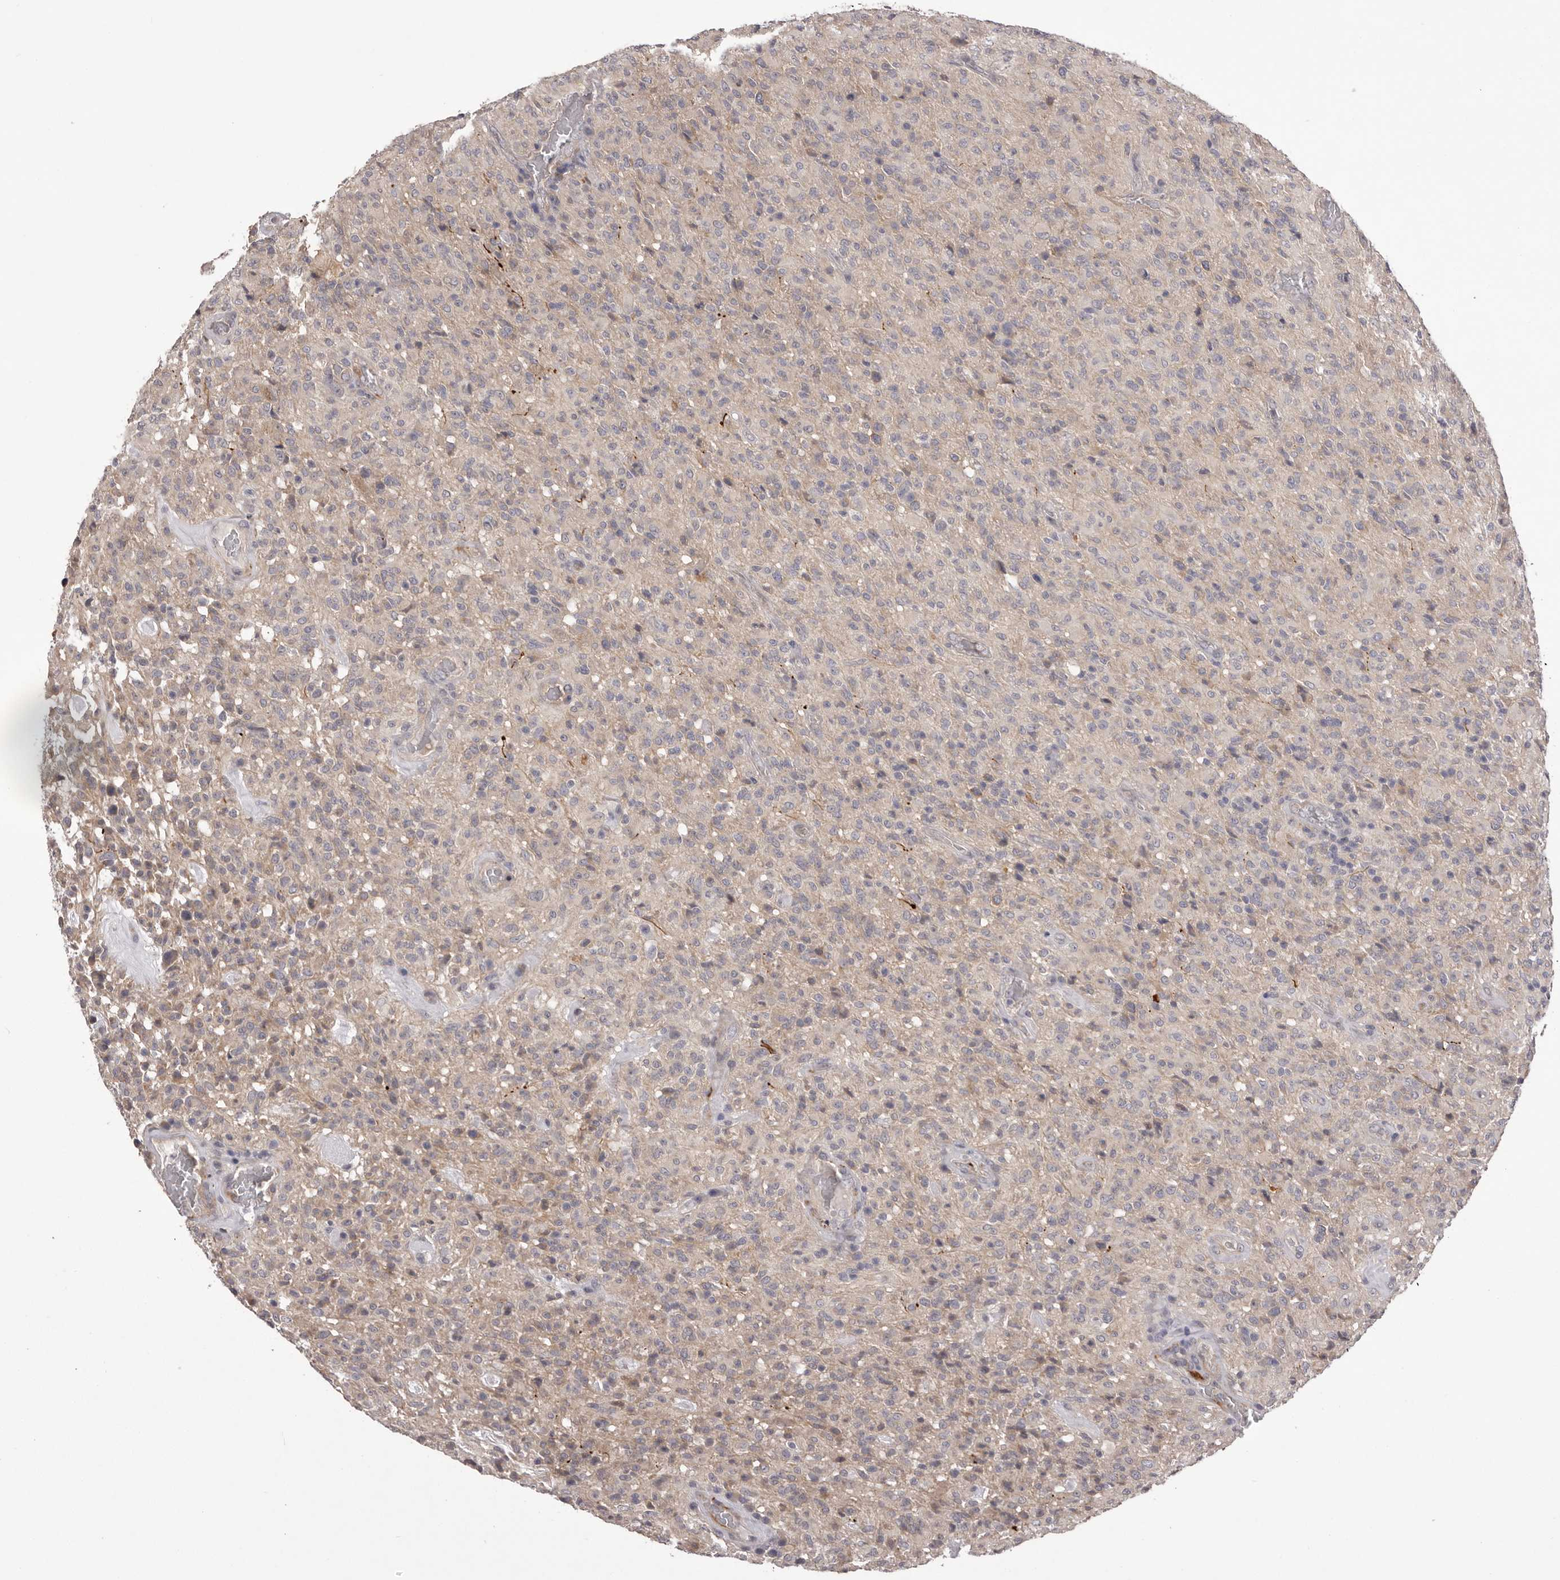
{"staining": {"intensity": "negative", "quantity": "none", "location": "none"}, "tissue": "glioma", "cell_type": "Tumor cells", "image_type": "cancer", "snomed": [{"axis": "morphology", "description": "Glioma, malignant, High grade"}, {"axis": "topography", "description": "Brain"}], "caption": "Immunohistochemistry image of human malignant high-grade glioma stained for a protein (brown), which exhibits no positivity in tumor cells.", "gene": "PNRC1", "patient": {"sex": "female", "age": 57}}